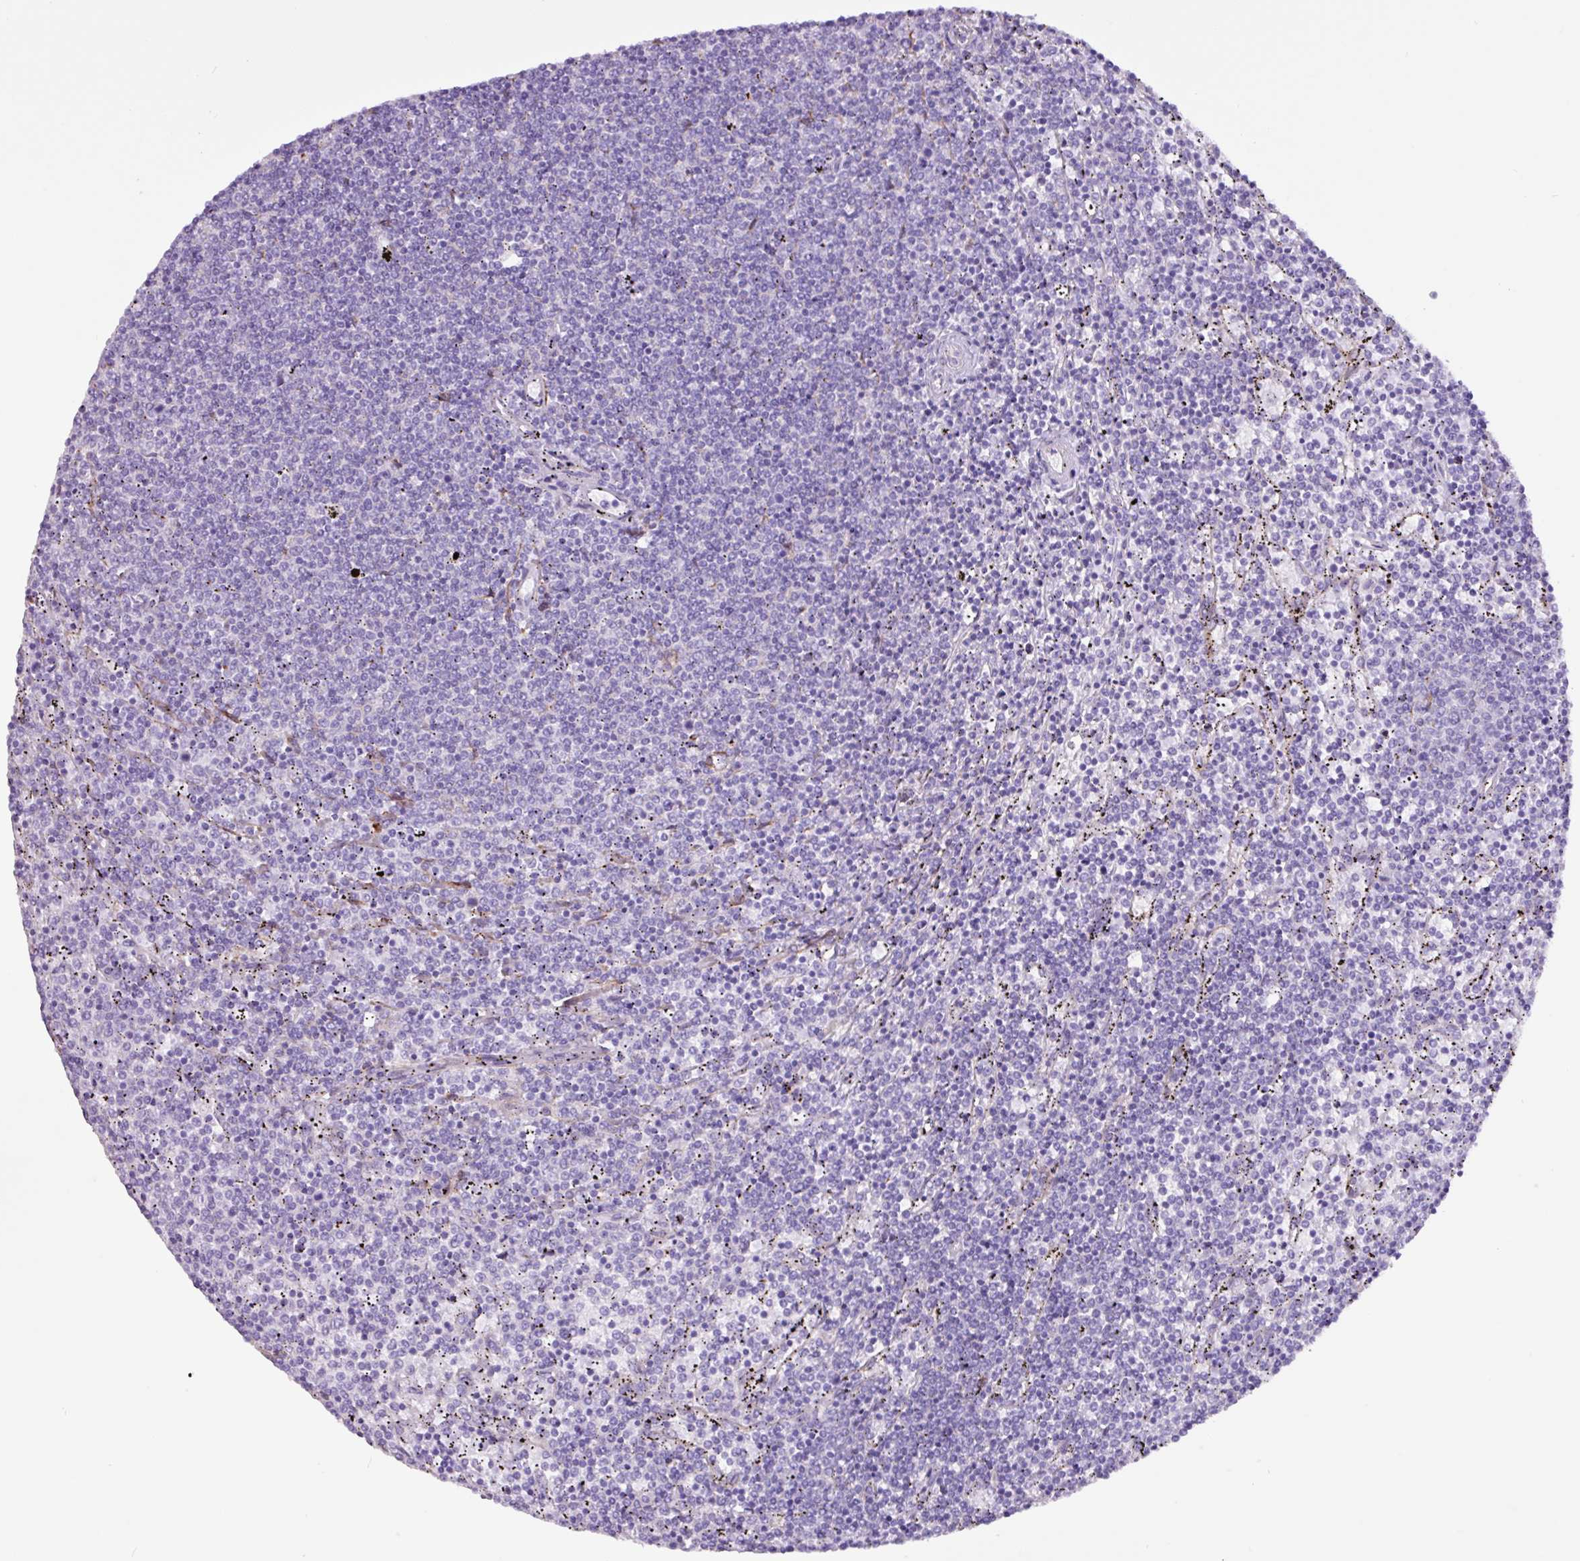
{"staining": {"intensity": "negative", "quantity": "none", "location": "none"}, "tissue": "lymphoma", "cell_type": "Tumor cells", "image_type": "cancer", "snomed": [{"axis": "morphology", "description": "Malignant lymphoma, non-Hodgkin's type, Low grade"}, {"axis": "topography", "description": "Spleen"}], "caption": "Low-grade malignant lymphoma, non-Hodgkin's type was stained to show a protein in brown. There is no significant staining in tumor cells. (DAB immunohistochemistry with hematoxylin counter stain).", "gene": "SLC38A1", "patient": {"sex": "female", "age": 50}}